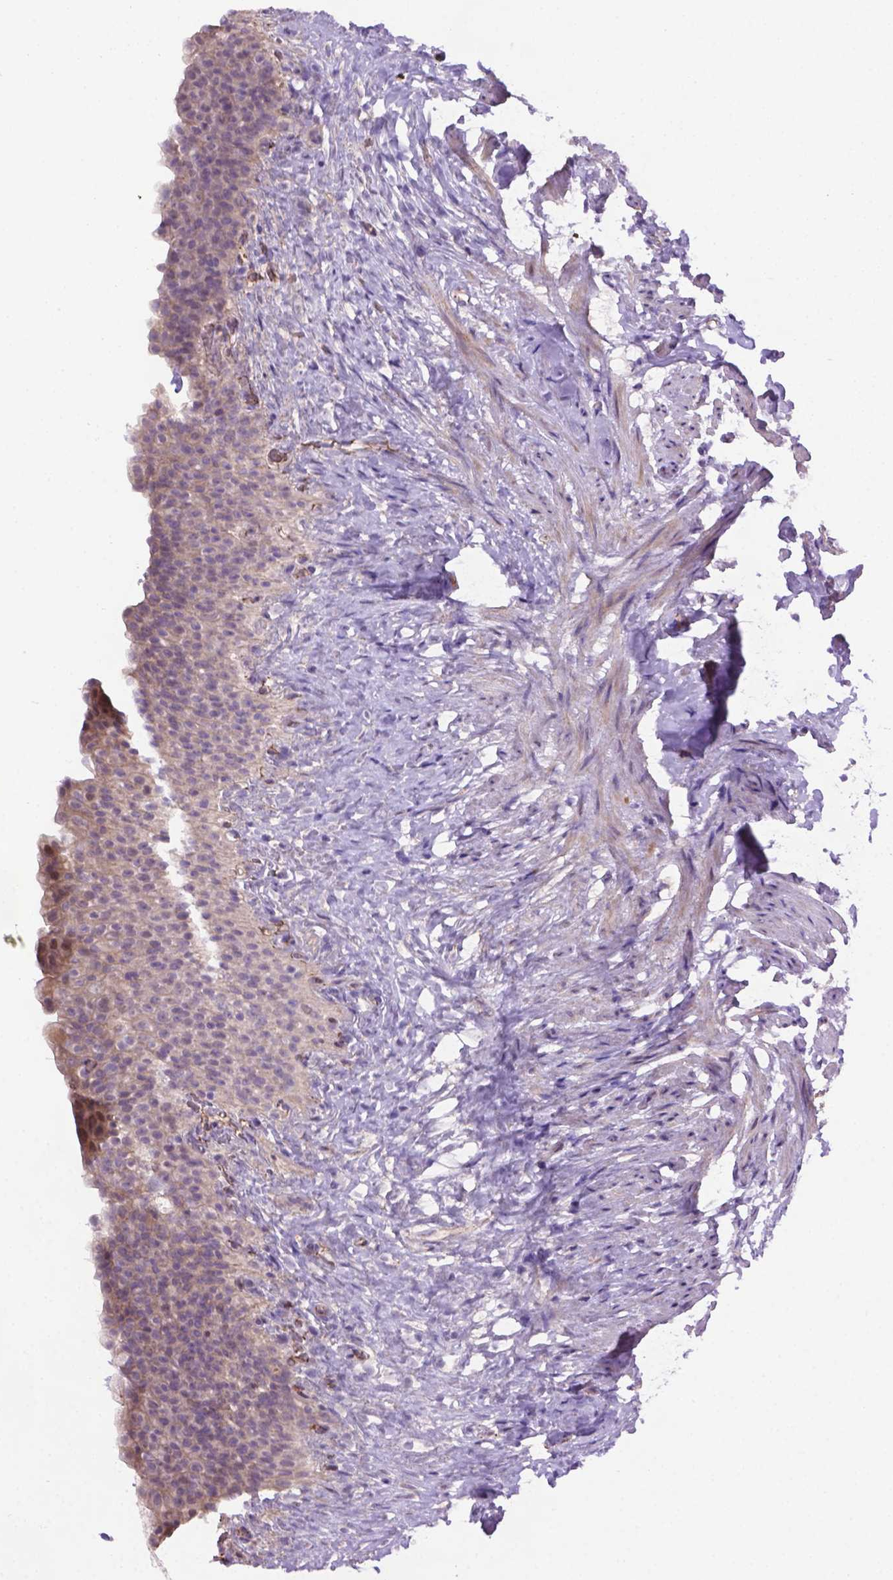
{"staining": {"intensity": "weak", "quantity": "<25%", "location": "cytoplasmic/membranous"}, "tissue": "urinary bladder", "cell_type": "Urothelial cells", "image_type": "normal", "snomed": [{"axis": "morphology", "description": "Normal tissue, NOS"}, {"axis": "topography", "description": "Urinary bladder"}, {"axis": "topography", "description": "Prostate"}], "caption": "Urothelial cells show no significant protein staining in benign urinary bladder.", "gene": "CCER2", "patient": {"sex": "male", "age": 76}}